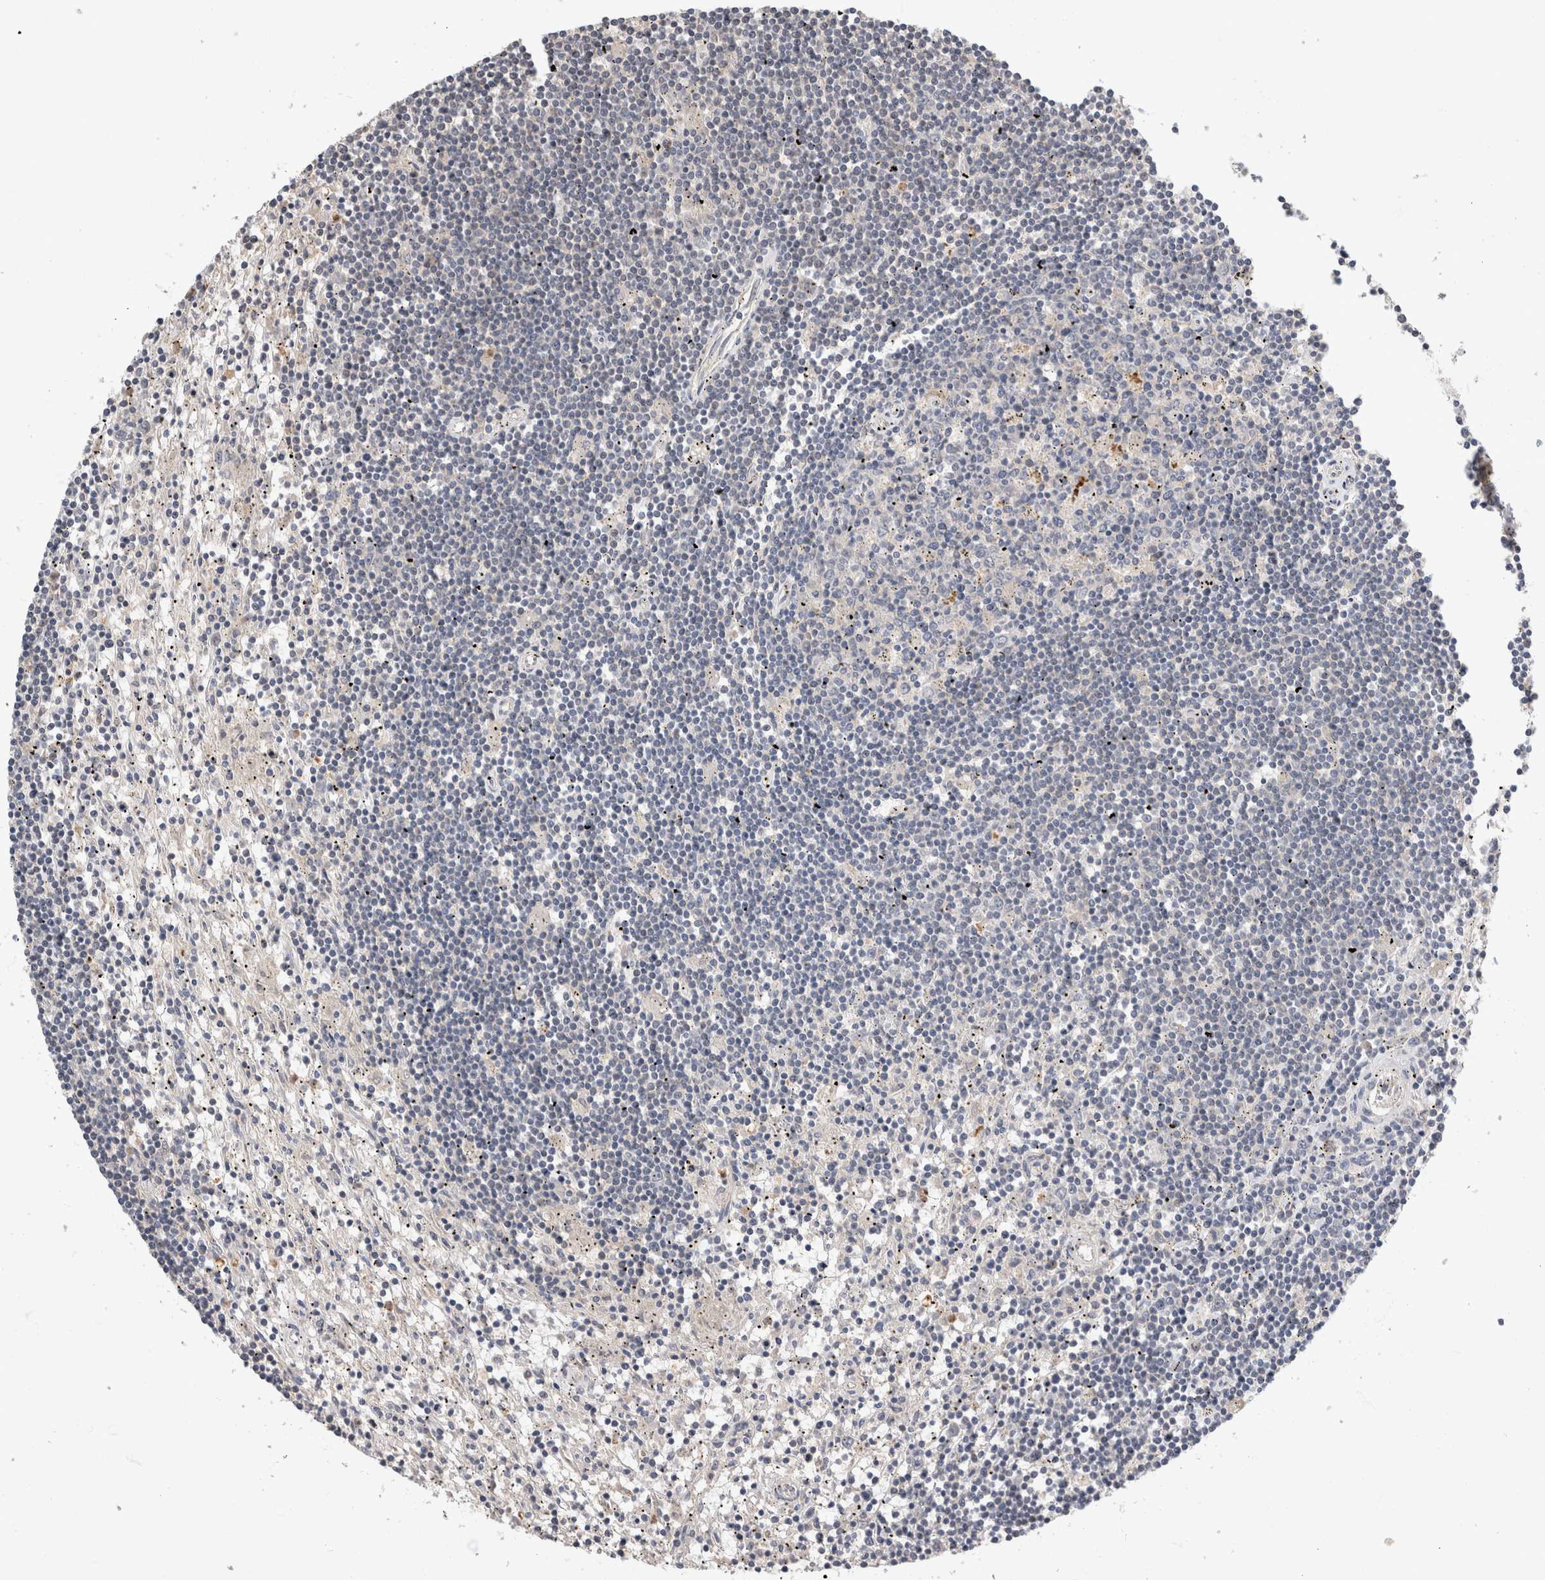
{"staining": {"intensity": "negative", "quantity": "none", "location": "none"}, "tissue": "lymphoma", "cell_type": "Tumor cells", "image_type": "cancer", "snomed": [{"axis": "morphology", "description": "Malignant lymphoma, non-Hodgkin's type, Low grade"}, {"axis": "topography", "description": "Spleen"}], "caption": "Human low-grade malignant lymphoma, non-Hodgkin's type stained for a protein using immunohistochemistry (IHC) reveals no staining in tumor cells.", "gene": "PGM1", "patient": {"sex": "male", "age": 76}}